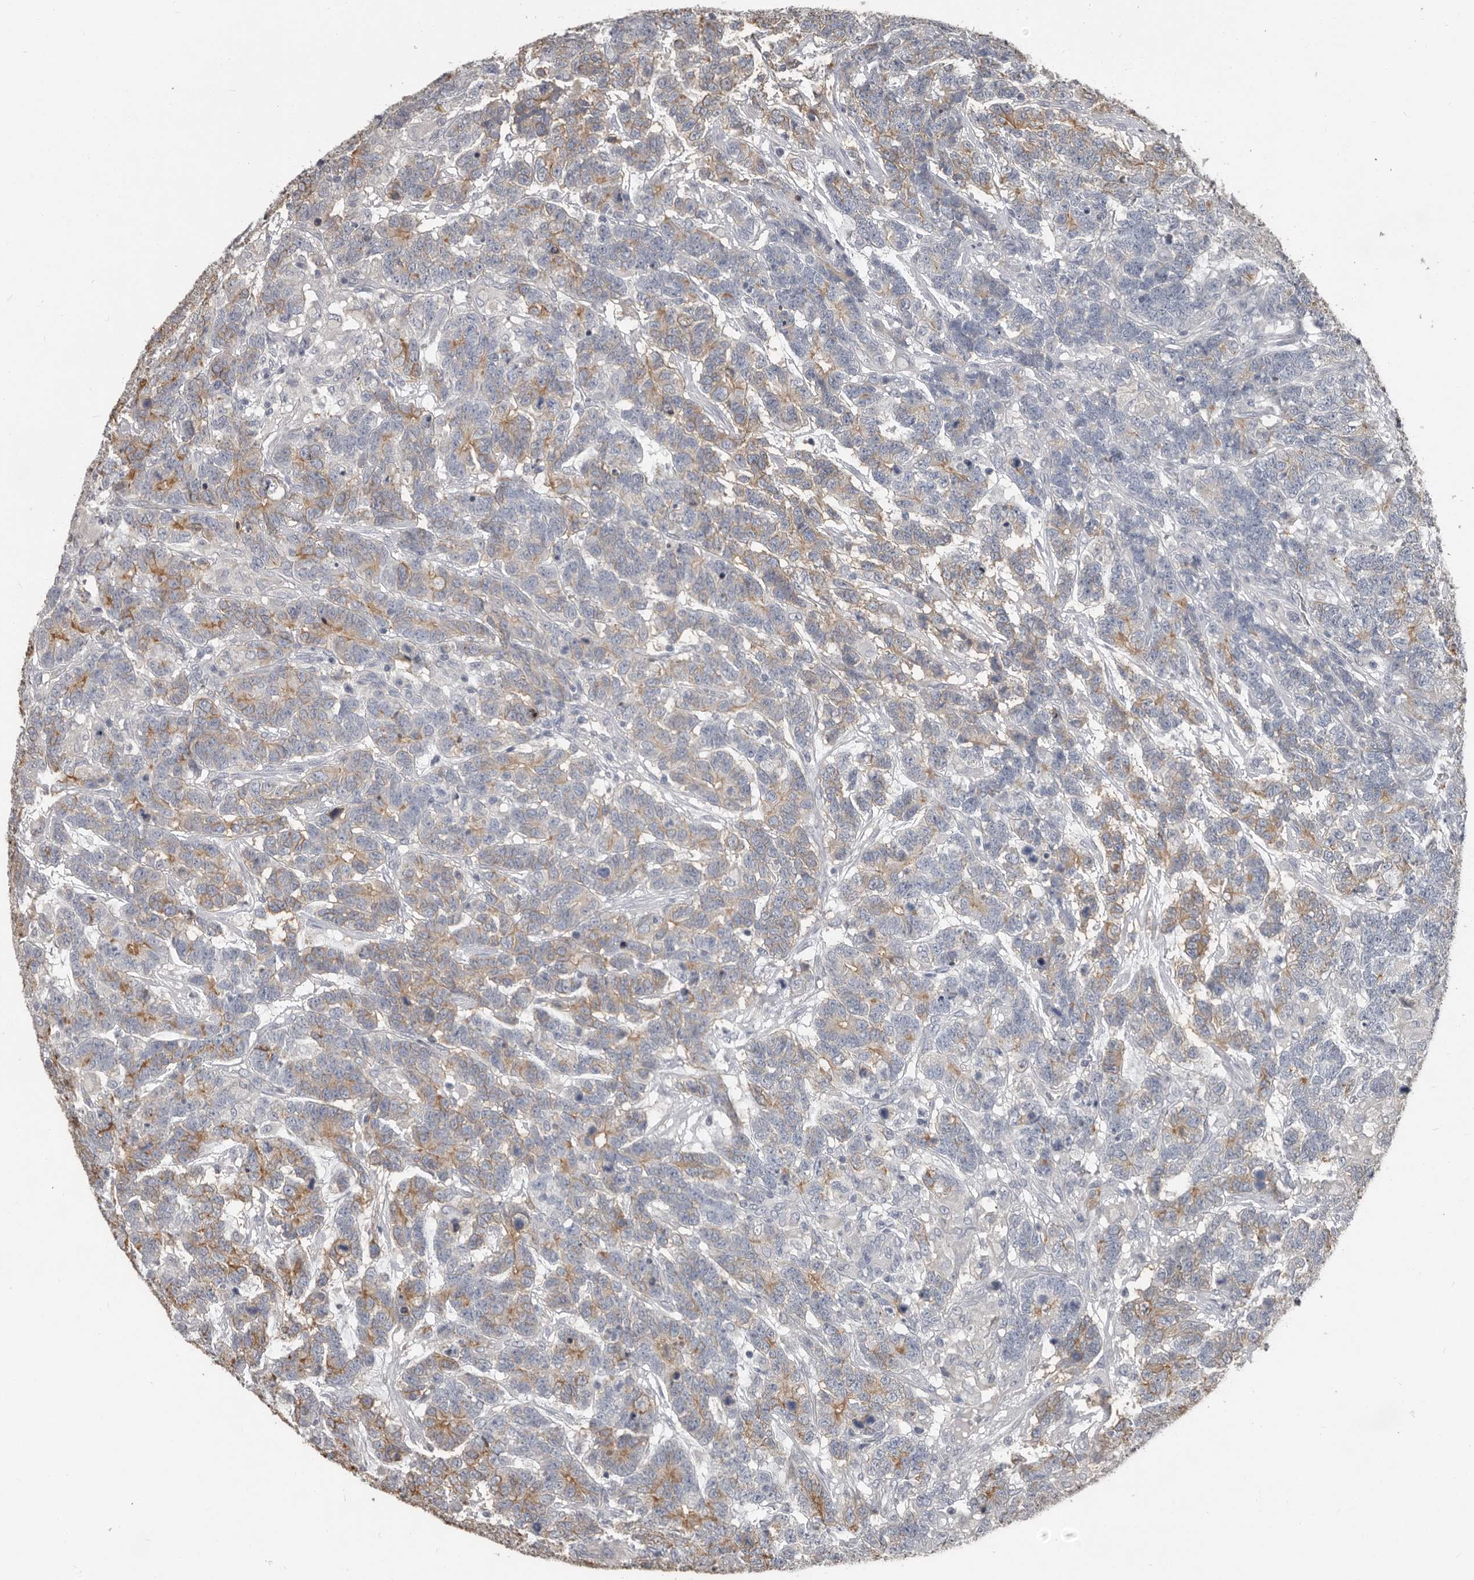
{"staining": {"intensity": "moderate", "quantity": "25%-75%", "location": "cytoplasmic/membranous"}, "tissue": "testis cancer", "cell_type": "Tumor cells", "image_type": "cancer", "snomed": [{"axis": "morphology", "description": "Carcinoma, Embryonal, NOS"}, {"axis": "topography", "description": "Testis"}], "caption": "Immunohistochemistry image of neoplastic tissue: human testis cancer stained using immunohistochemistry (IHC) exhibits medium levels of moderate protein expression localized specifically in the cytoplasmic/membranous of tumor cells, appearing as a cytoplasmic/membranous brown color.", "gene": "CA6", "patient": {"sex": "male", "age": 26}}